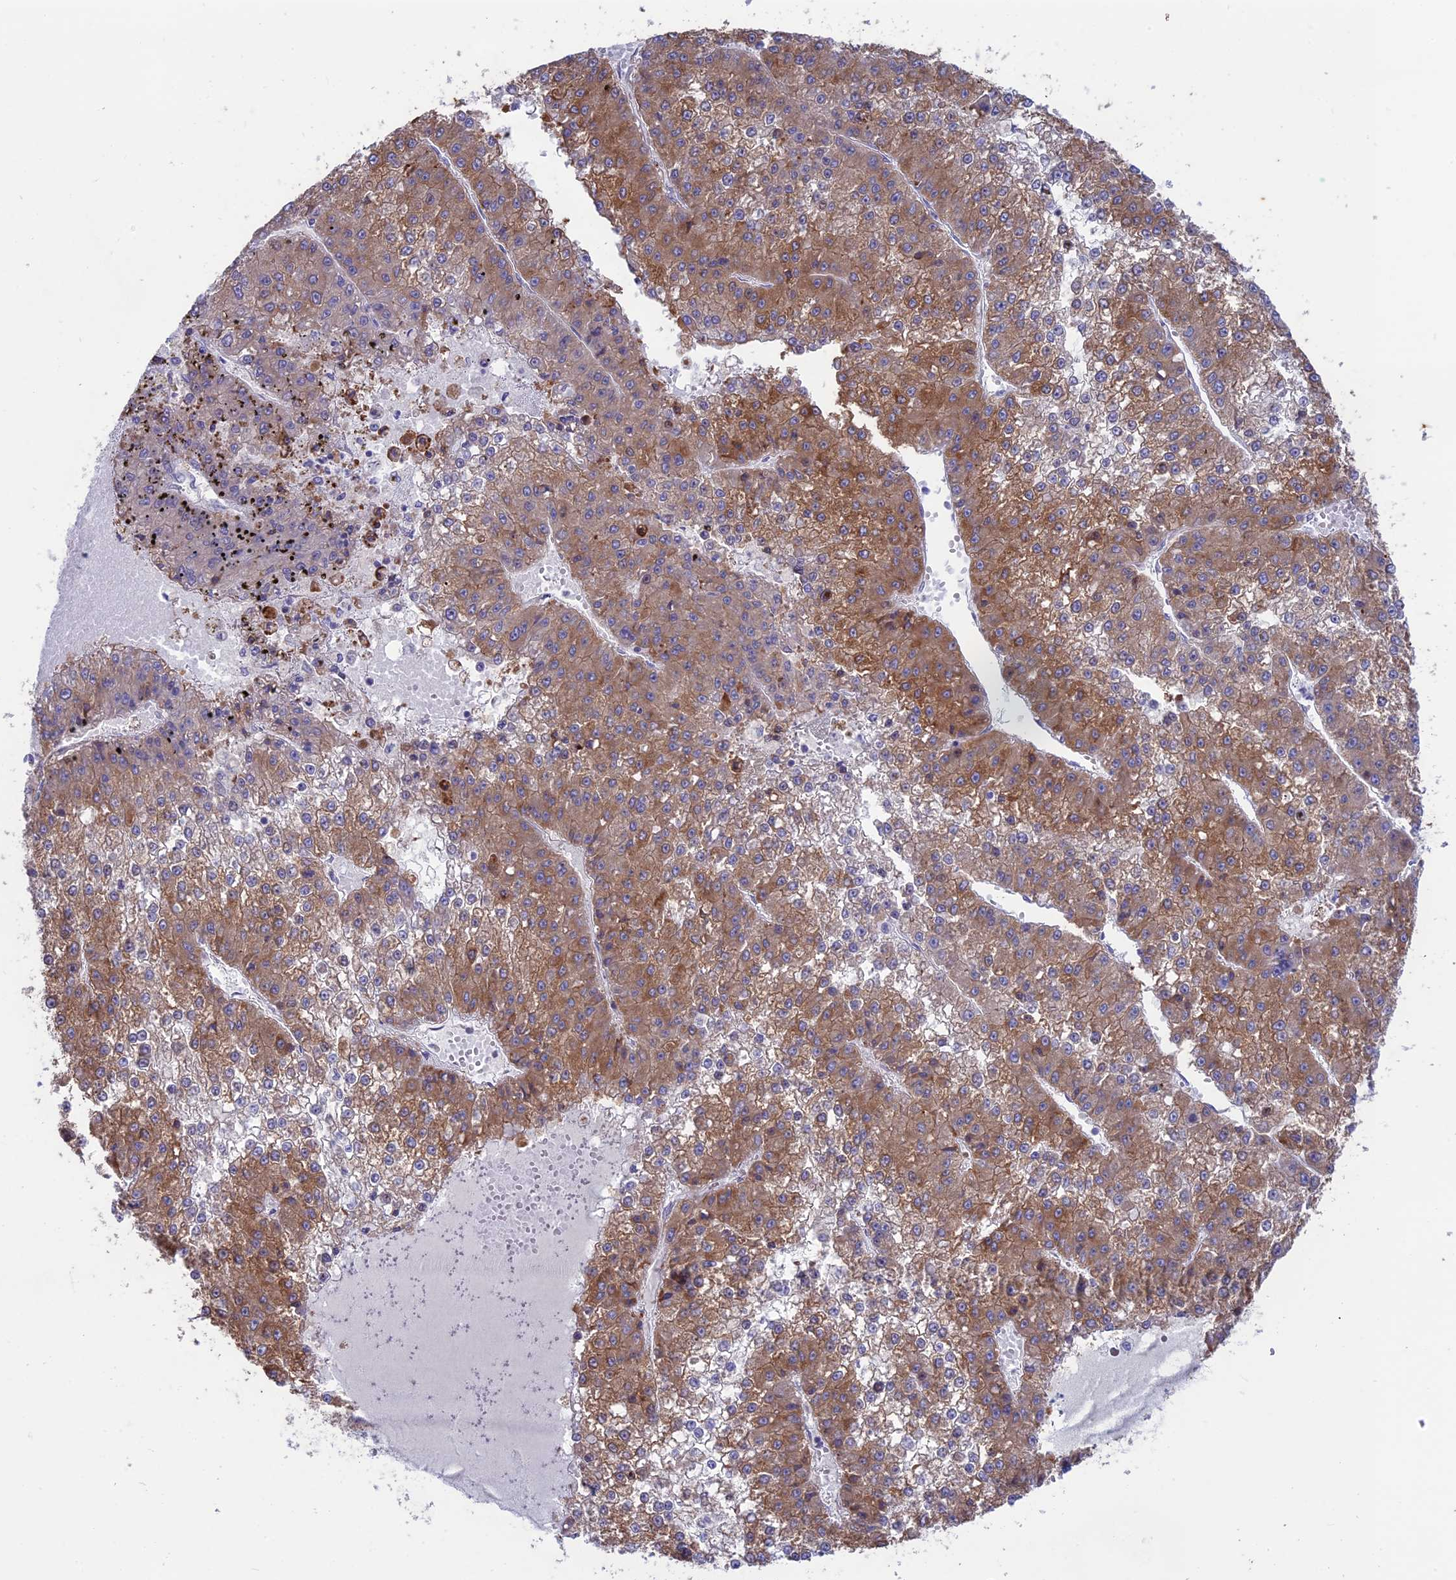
{"staining": {"intensity": "moderate", "quantity": ">75%", "location": "cytoplasmic/membranous"}, "tissue": "liver cancer", "cell_type": "Tumor cells", "image_type": "cancer", "snomed": [{"axis": "morphology", "description": "Carcinoma, Hepatocellular, NOS"}, {"axis": "topography", "description": "Liver"}], "caption": "Liver hepatocellular carcinoma tissue exhibits moderate cytoplasmic/membranous expression in approximately >75% of tumor cells", "gene": "MYO5B", "patient": {"sex": "female", "age": 73}}